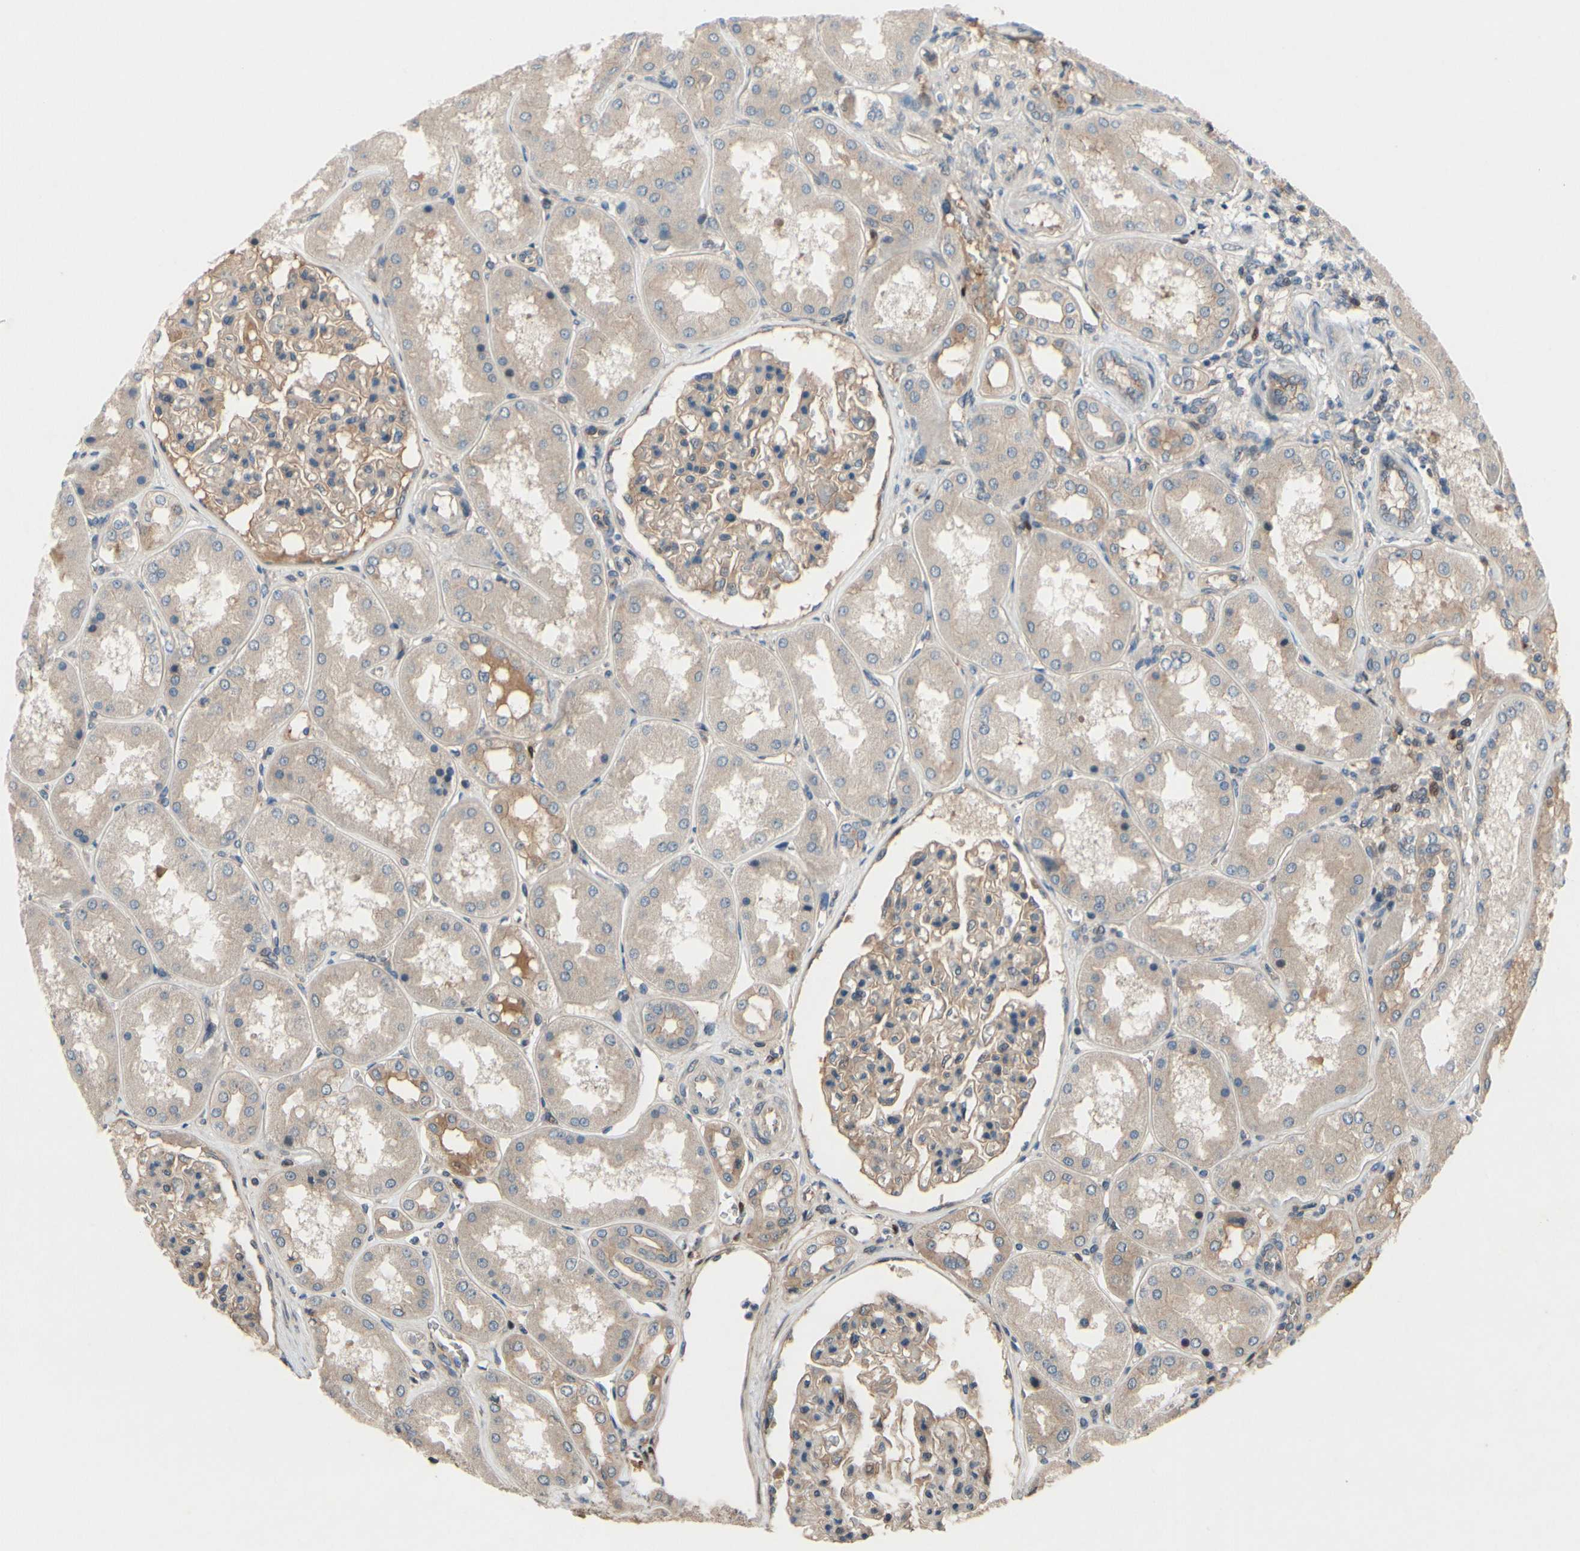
{"staining": {"intensity": "weak", "quantity": ">75%", "location": "cytoplasmic/membranous"}, "tissue": "kidney", "cell_type": "Cells in glomeruli", "image_type": "normal", "snomed": [{"axis": "morphology", "description": "Normal tissue, NOS"}, {"axis": "topography", "description": "Kidney"}], "caption": "This histopathology image shows immunohistochemistry staining of normal kidney, with low weak cytoplasmic/membranous positivity in about >75% of cells in glomeruli.", "gene": "ICAM5", "patient": {"sex": "female", "age": 56}}